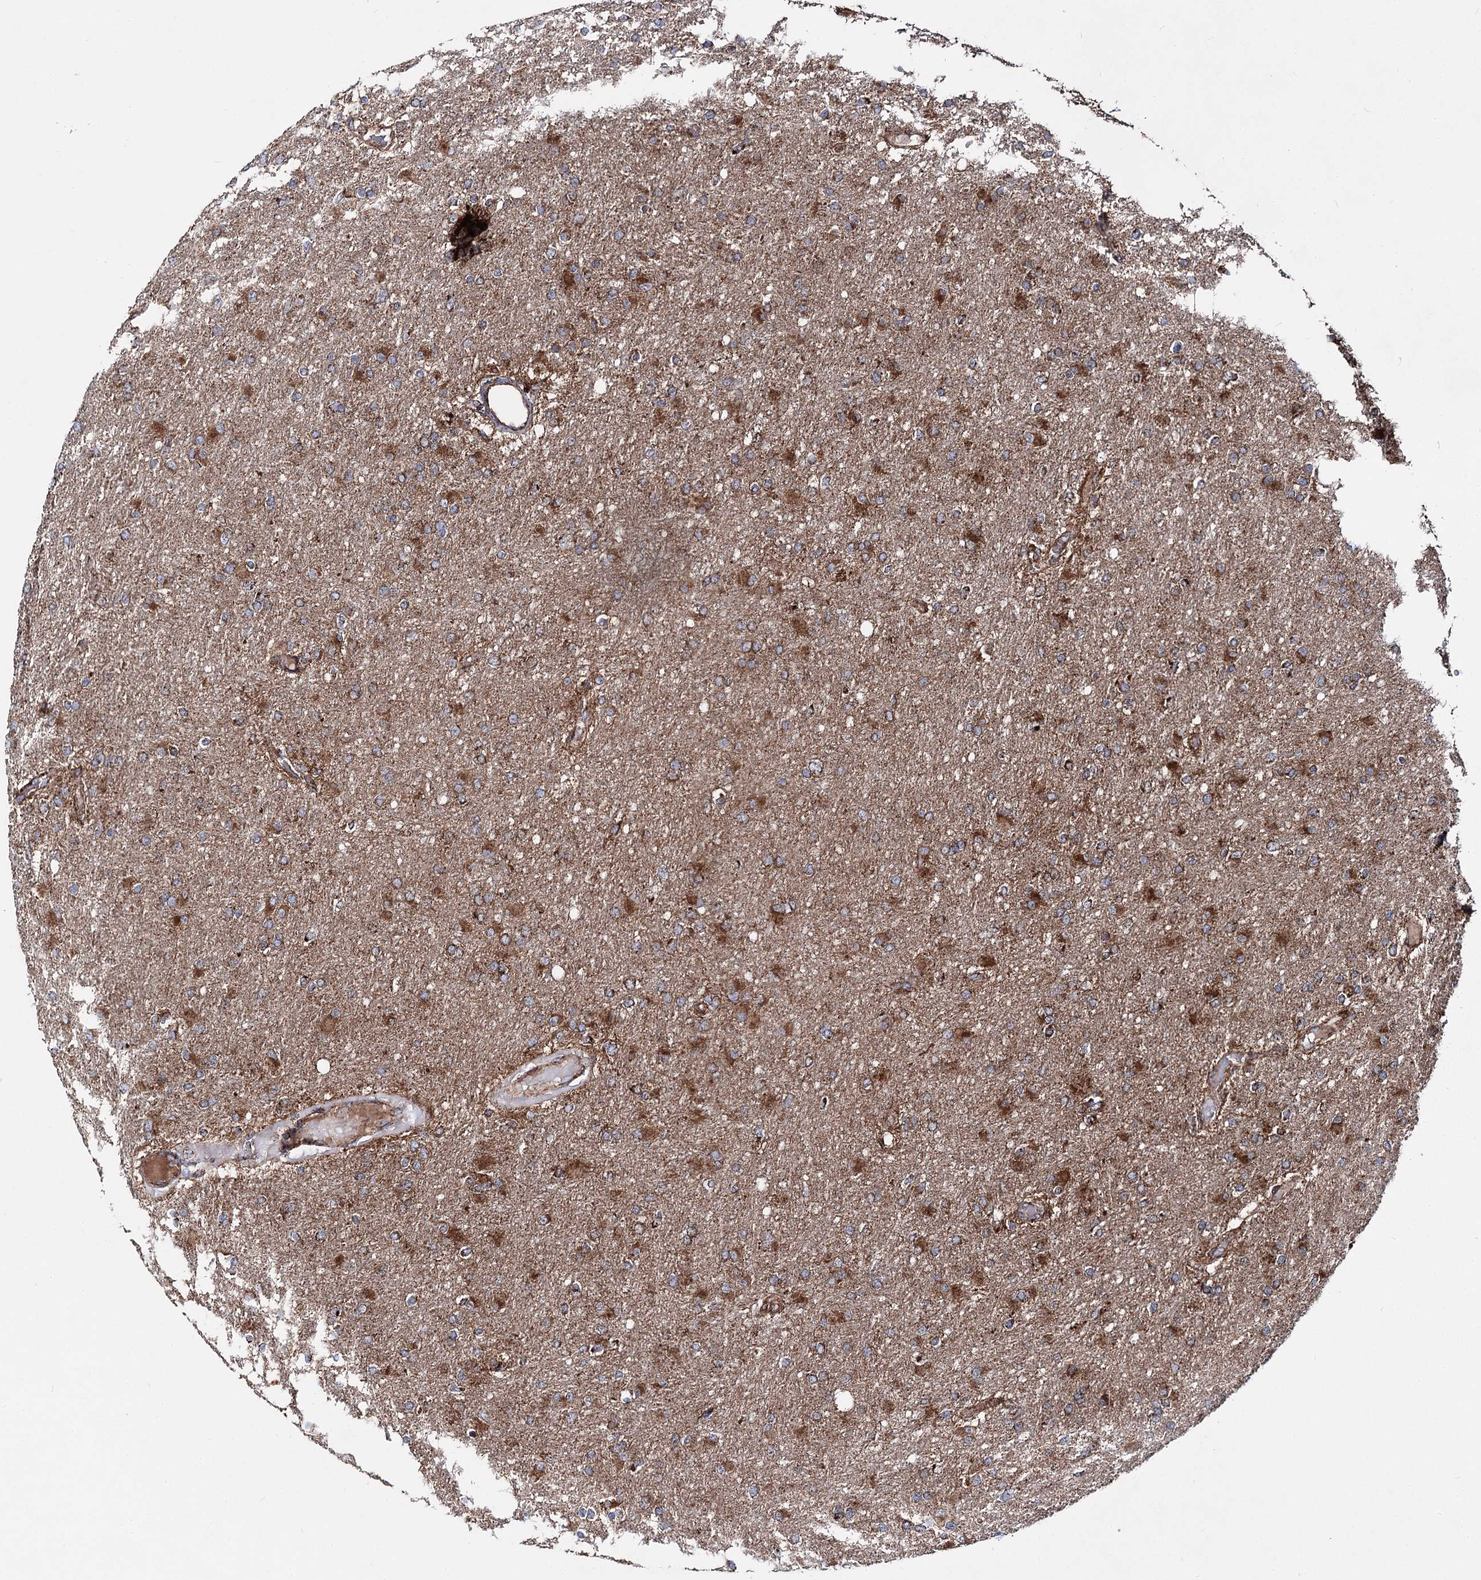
{"staining": {"intensity": "moderate", "quantity": ">75%", "location": "cytoplasmic/membranous"}, "tissue": "glioma", "cell_type": "Tumor cells", "image_type": "cancer", "snomed": [{"axis": "morphology", "description": "Glioma, malignant, High grade"}, {"axis": "topography", "description": "Cerebral cortex"}], "caption": "The histopathology image reveals staining of malignant glioma (high-grade), revealing moderate cytoplasmic/membranous protein positivity (brown color) within tumor cells. The staining was performed using DAB, with brown indicating positive protein expression. Nuclei are stained blue with hematoxylin.", "gene": "MSANTD2", "patient": {"sex": "female", "age": 36}}